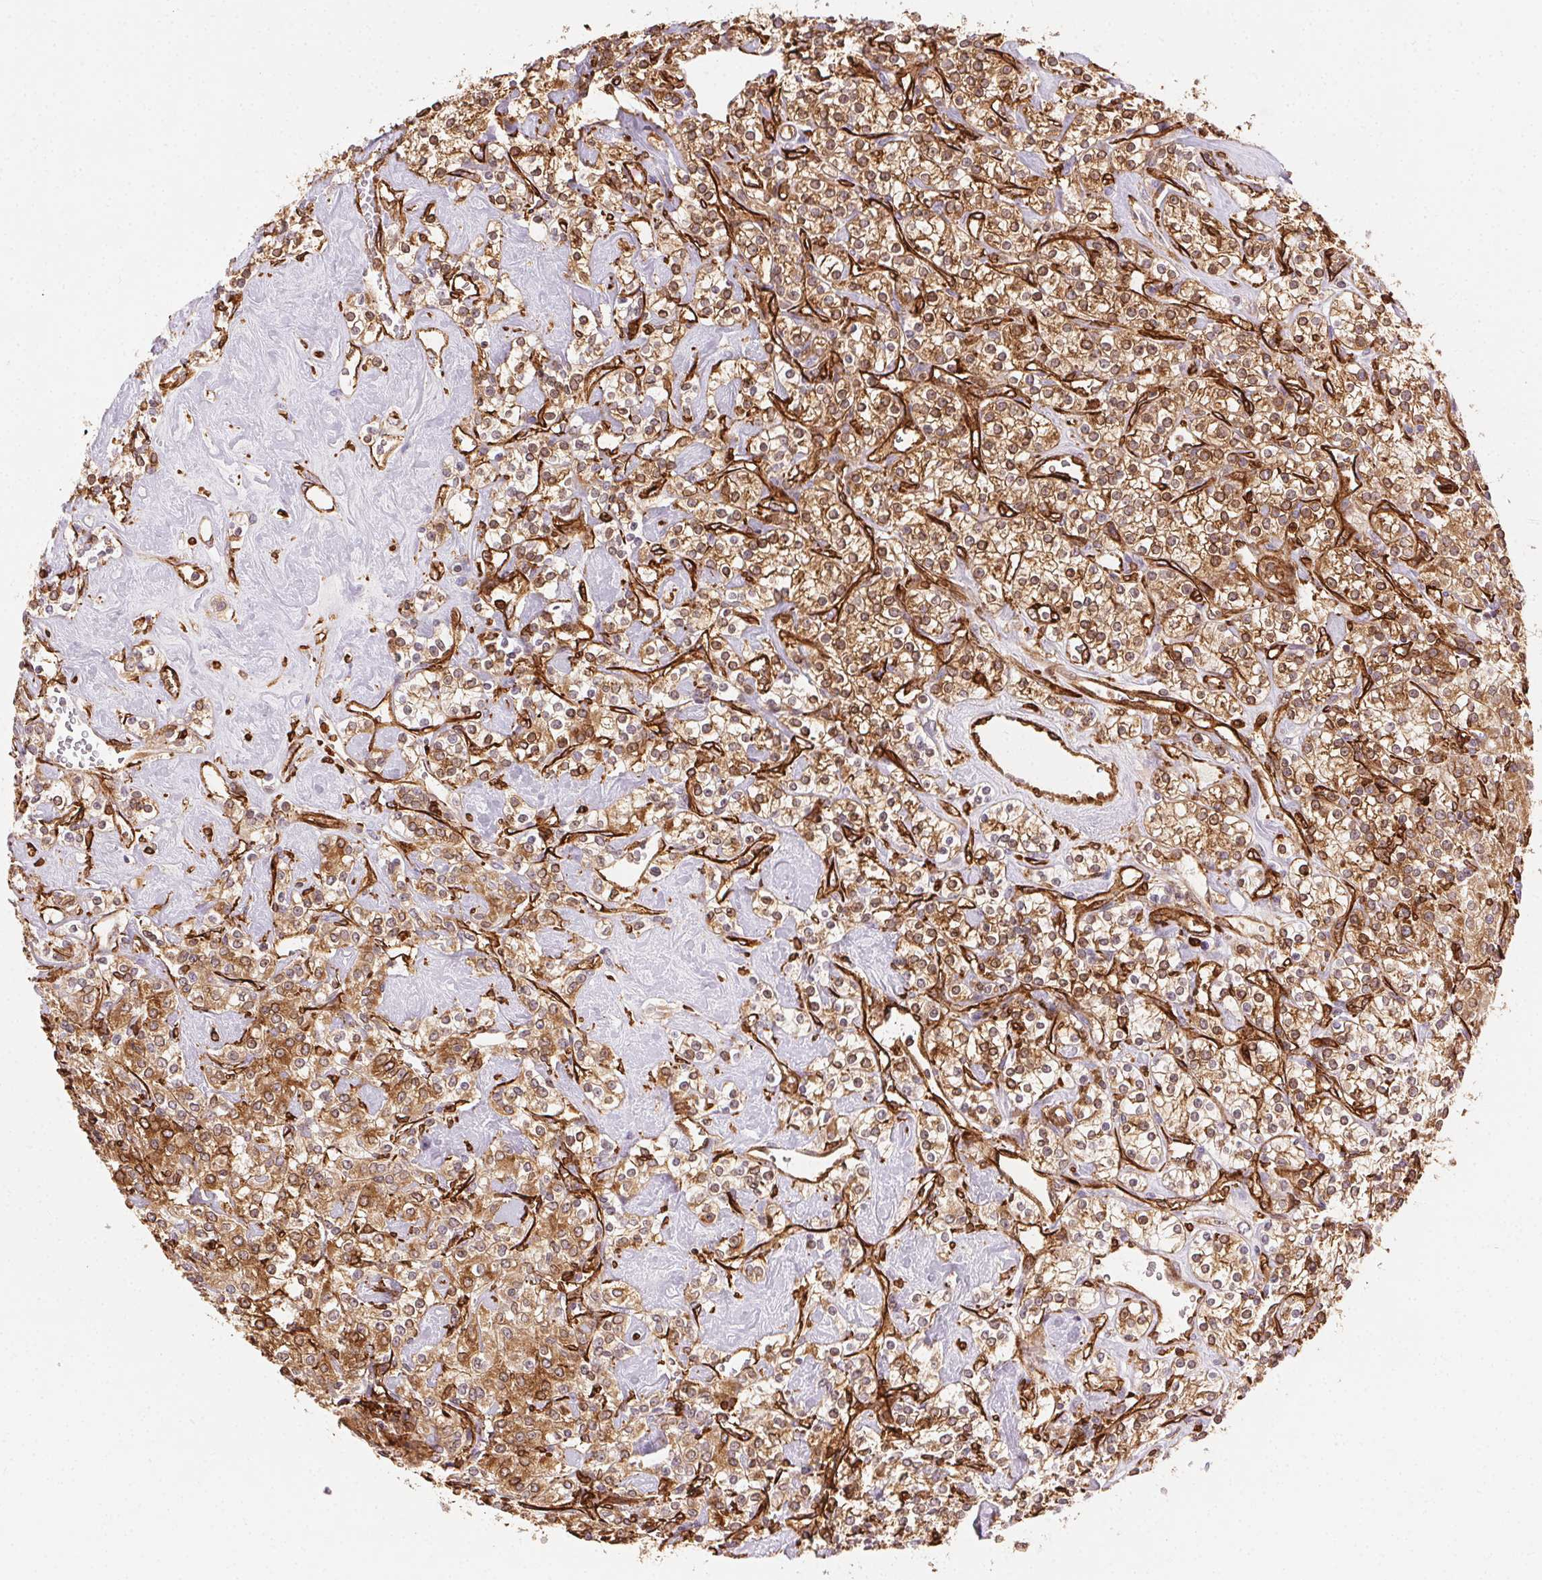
{"staining": {"intensity": "moderate", "quantity": ">75%", "location": "cytoplasmic/membranous"}, "tissue": "renal cancer", "cell_type": "Tumor cells", "image_type": "cancer", "snomed": [{"axis": "morphology", "description": "Adenocarcinoma, NOS"}, {"axis": "topography", "description": "Kidney"}], "caption": "A micrograph of renal cancer (adenocarcinoma) stained for a protein reveals moderate cytoplasmic/membranous brown staining in tumor cells. (DAB IHC with brightfield microscopy, high magnification).", "gene": "RNASET2", "patient": {"sex": "male", "age": 77}}